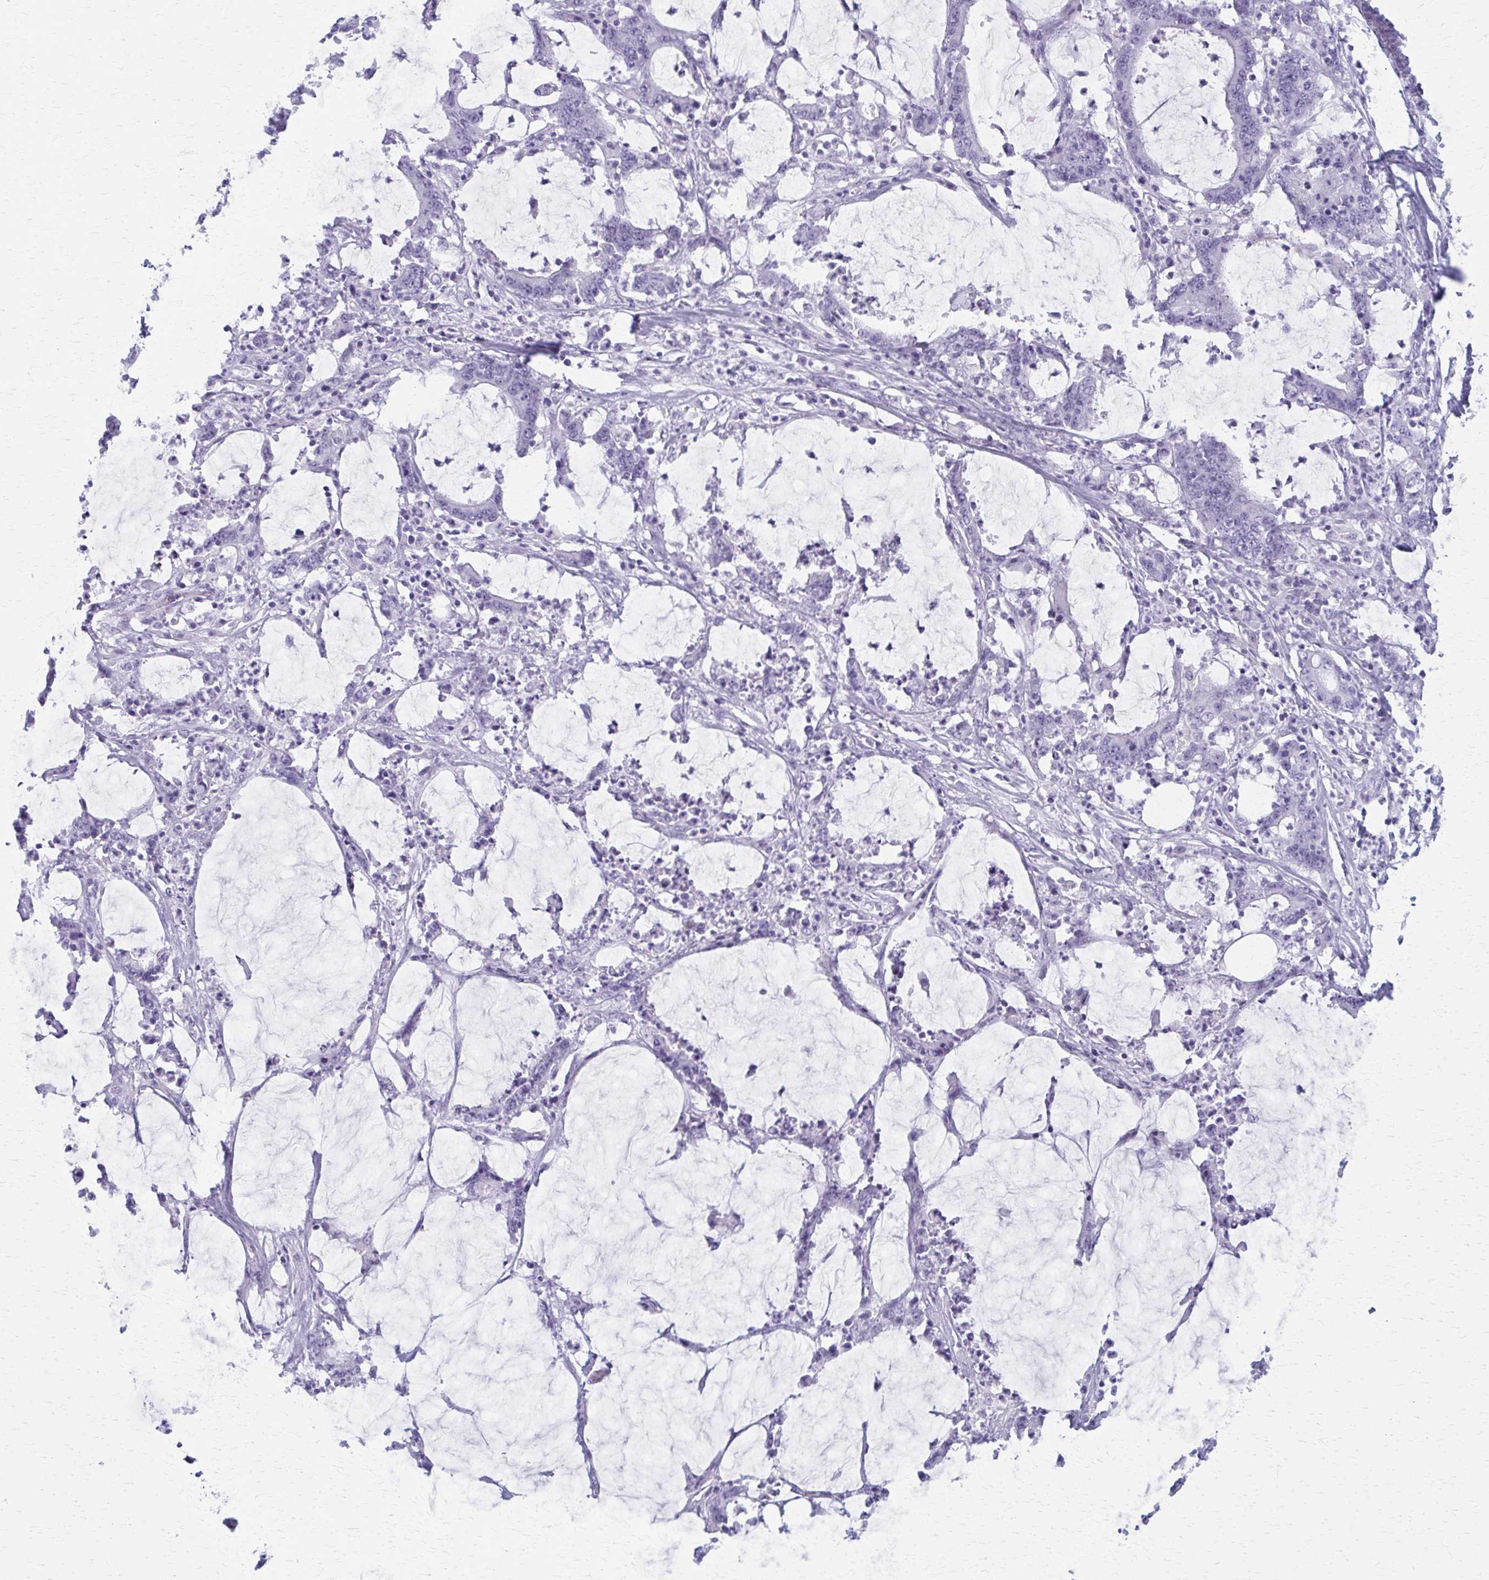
{"staining": {"intensity": "negative", "quantity": "none", "location": "none"}, "tissue": "stomach cancer", "cell_type": "Tumor cells", "image_type": "cancer", "snomed": [{"axis": "morphology", "description": "Adenocarcinoma, NOS"}, {"axis": "topography", "description": "Stomach, upper"}], "caption": "This is a micrograph of immunohistochemistry staining of adenocarcinoma (stomach), which shows no positivity in tumor cells.", "gene": "MPLKIP", "patient": {"sex": "male", "age": 68}}